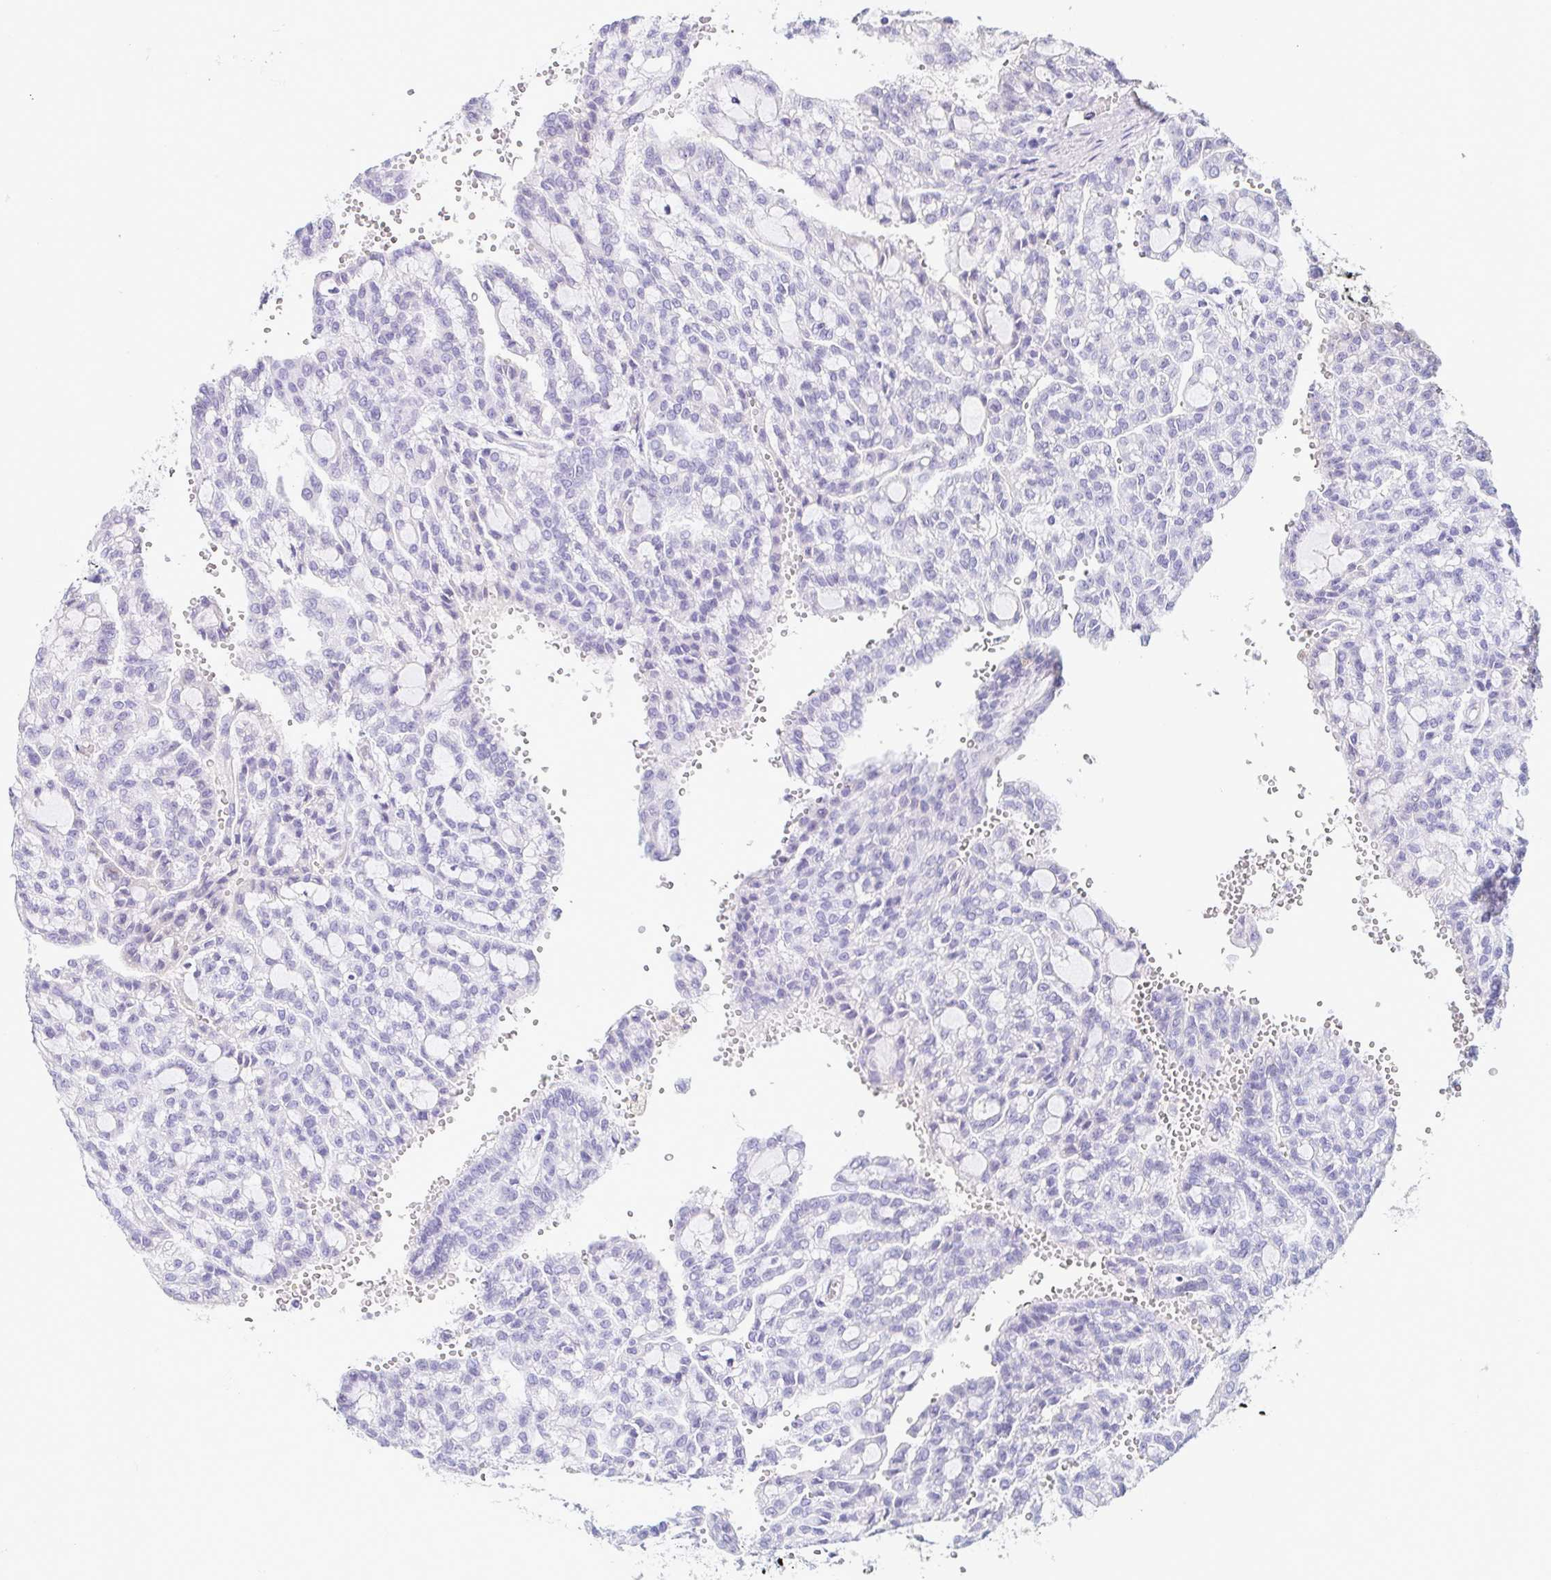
{"staining": {"intensity": "negative", "quantity": "none", "location": "none"}, "tissue": "renal cancer", "cell_type": "Tumor cells", "image_type": "cancer", "snomed": [{"axis": "morphology", "description": "Adenocarcinoma, NOS"}, {"axis": "topography", "description": "Kidney"}], "caption": "Renal adenocarcinoma was stained to show a protein in brown. There is no significant positivity in tumor cells.", "gene": "LDLRAD1", "patient": {"sex": "male", "age": 63}}